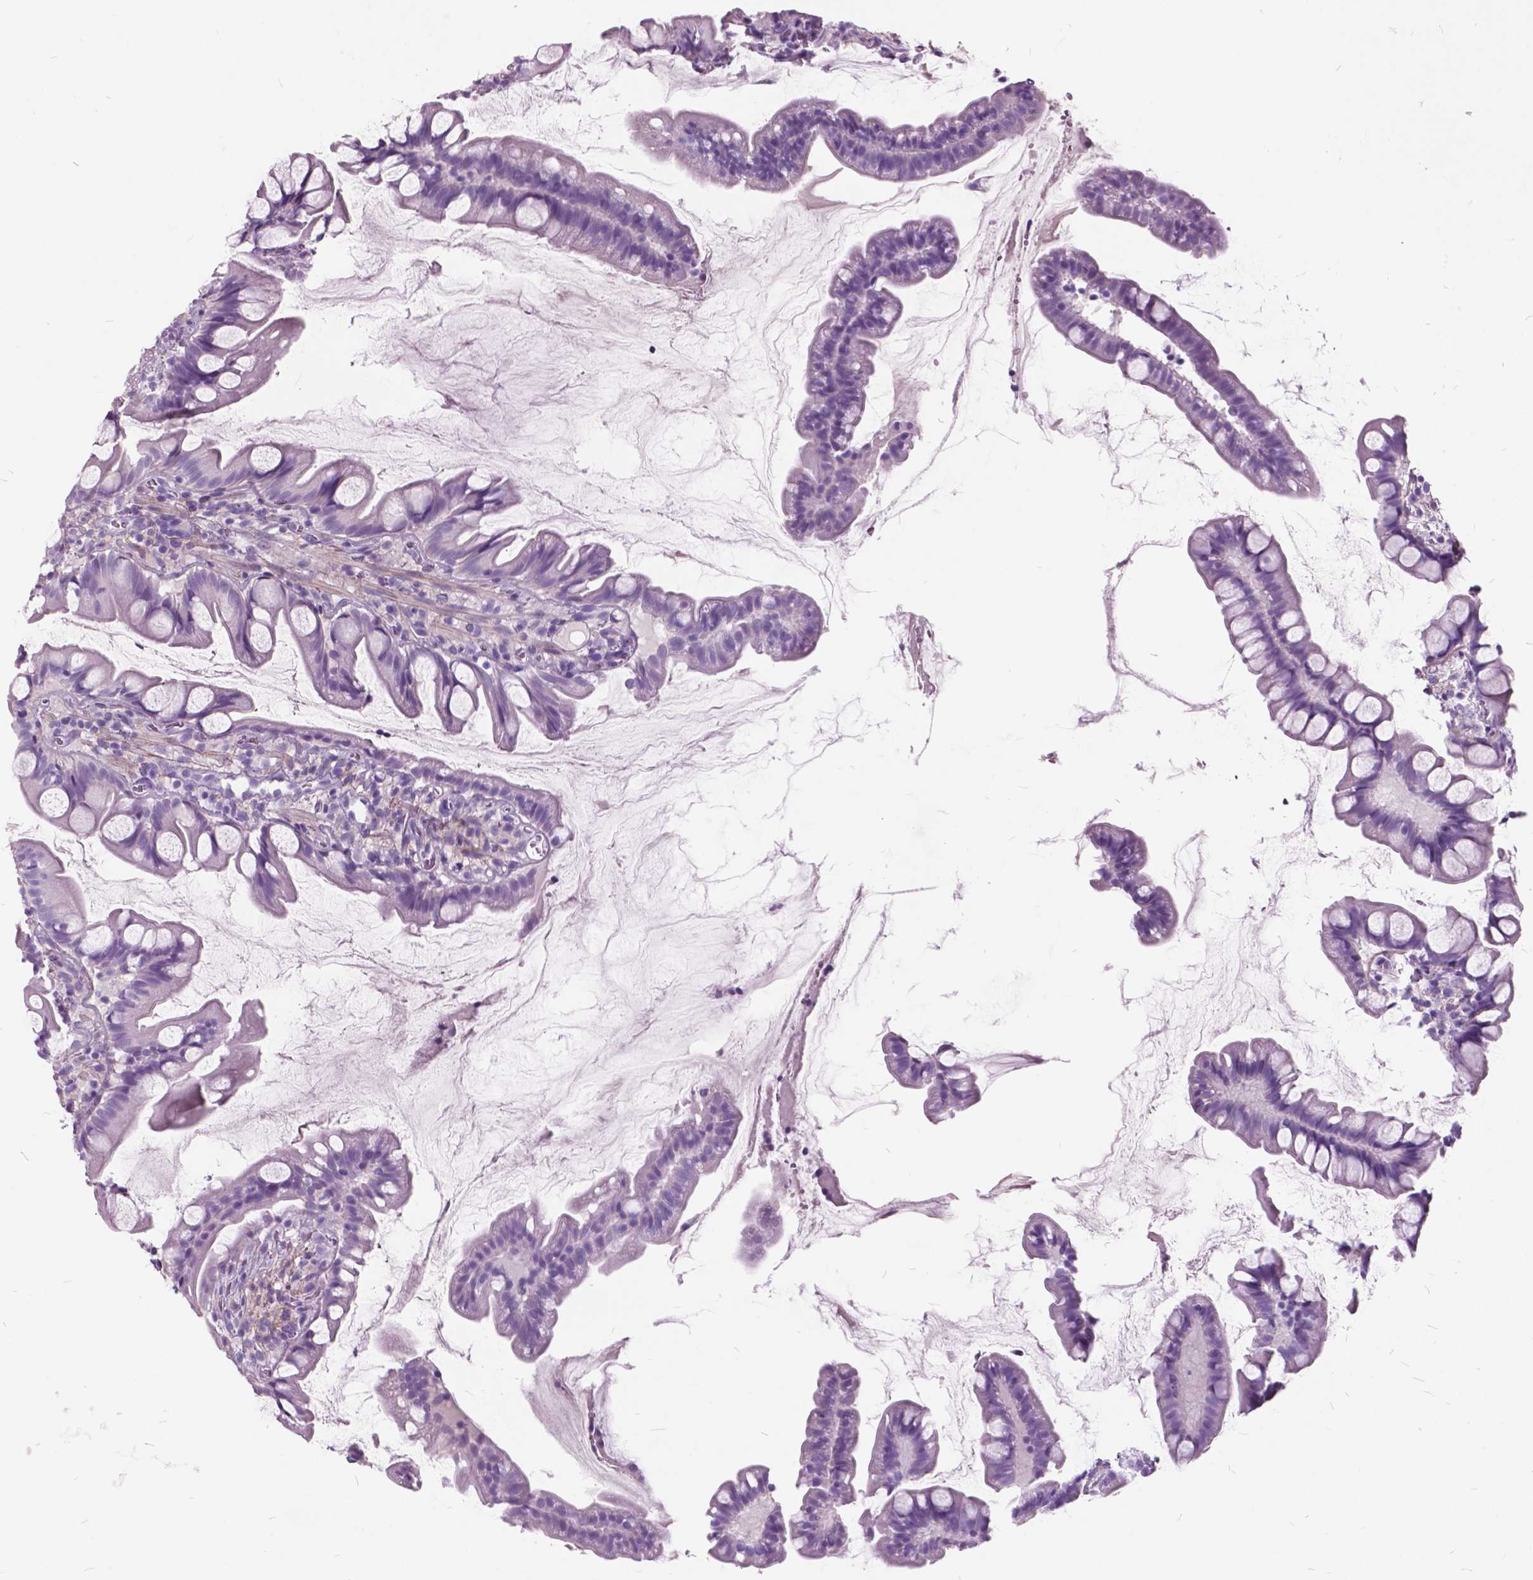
{"staining": {"intensity": "negative", "quantity": "none", "location": "none"}, "tissue": "small intestine", "cell_type": "Glandular cells", "image_type": "normal", "snomed": [{"axis": "morphology", "description": "Normal tissue, NOS"}, {"axis": "topography", "description": "Small intestine"}], "caption": "Glandular cells show no significant expression in normal small intestine. Nuclei are stained in blue.", "gene": "GDF9", "patient": {"sex": "male", "age": 70}}